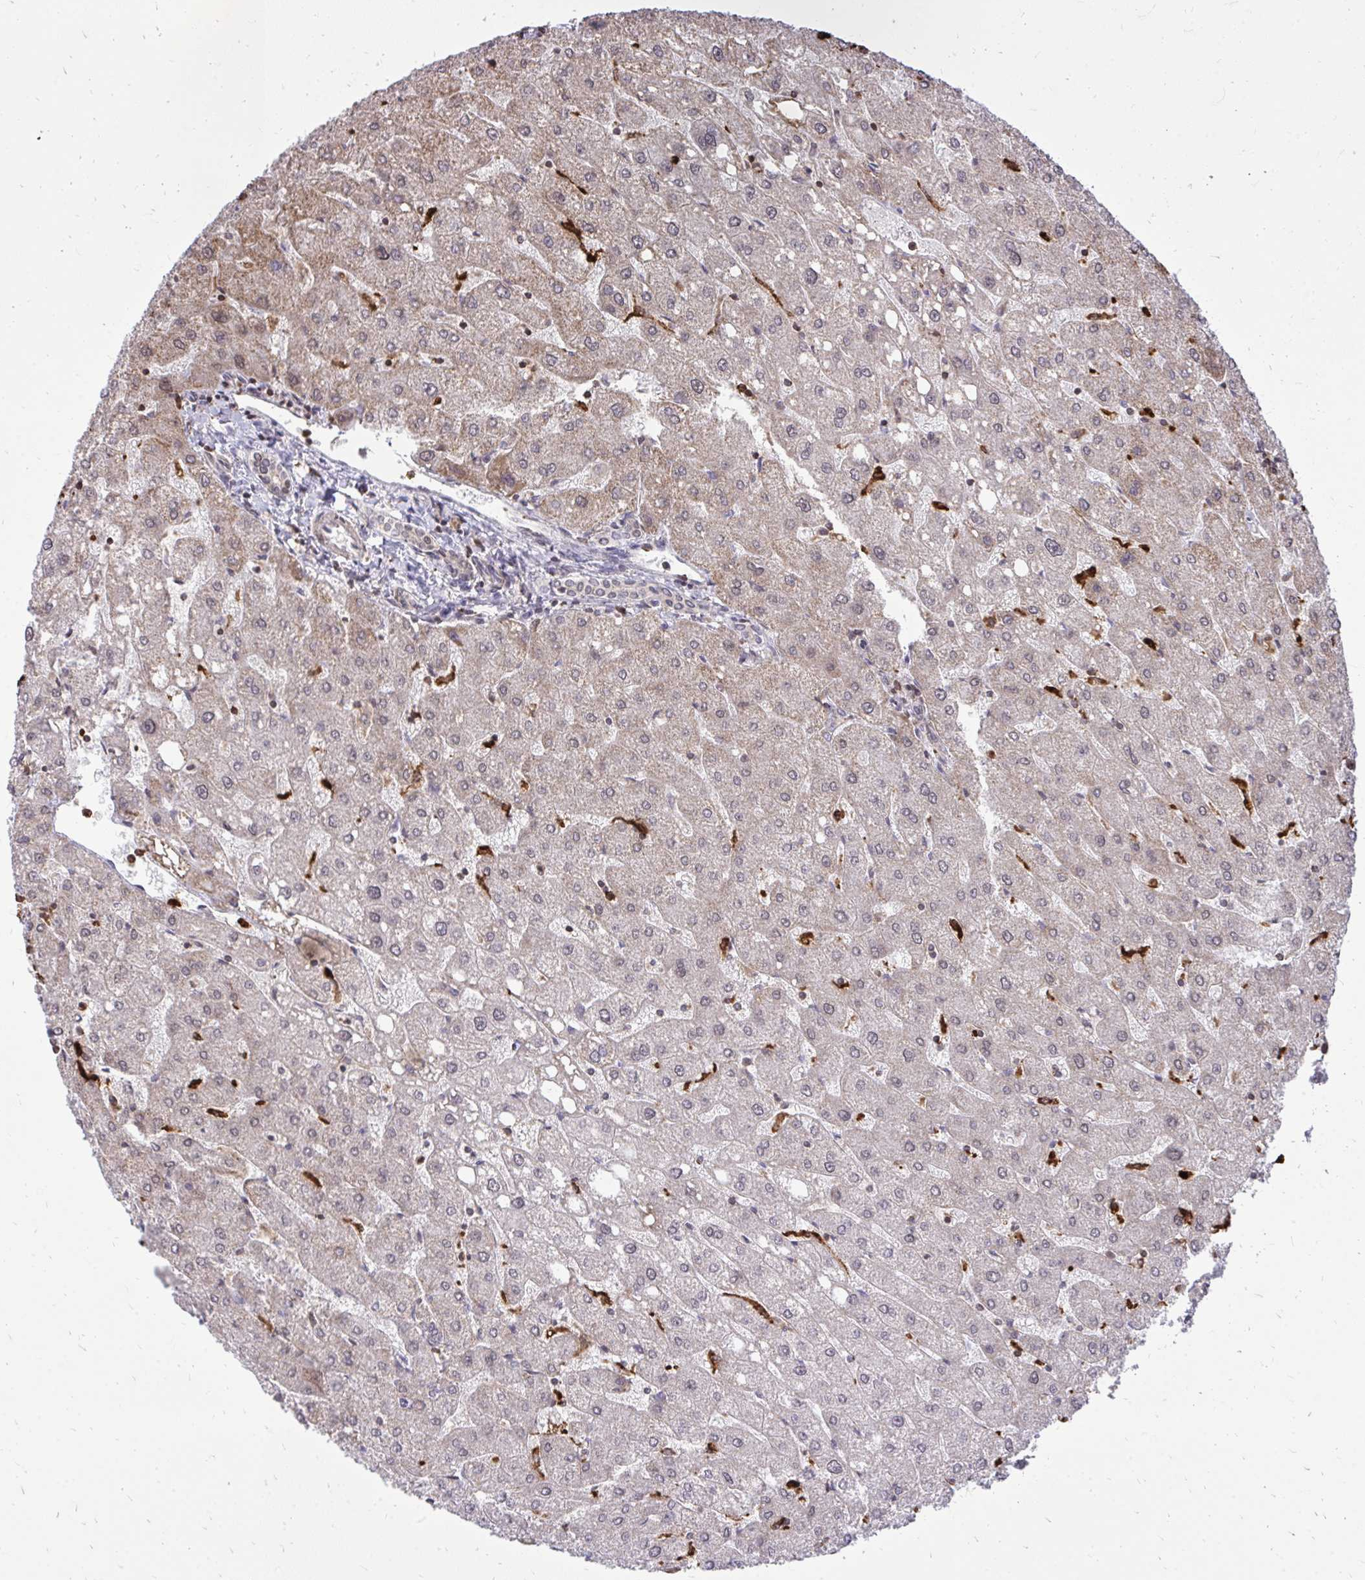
{"staining": {"intensity": "weak", "quantity": "<25%", "location": "cytoplasmic/membranous"}, "tissue": "liver", "cell_type": "Cholangiocytes", "image_type": "normal", "snomed": [{"axis": "morphology", "description": "Normal tissue, NOS"}, {"axis": "topography", "description": "Liver"}], "caption": "Cholangiocytes show no significant protein positivity in benign liver.", "gene": "SLC7A5", "patient": {"sex": "male", "age": 67}}